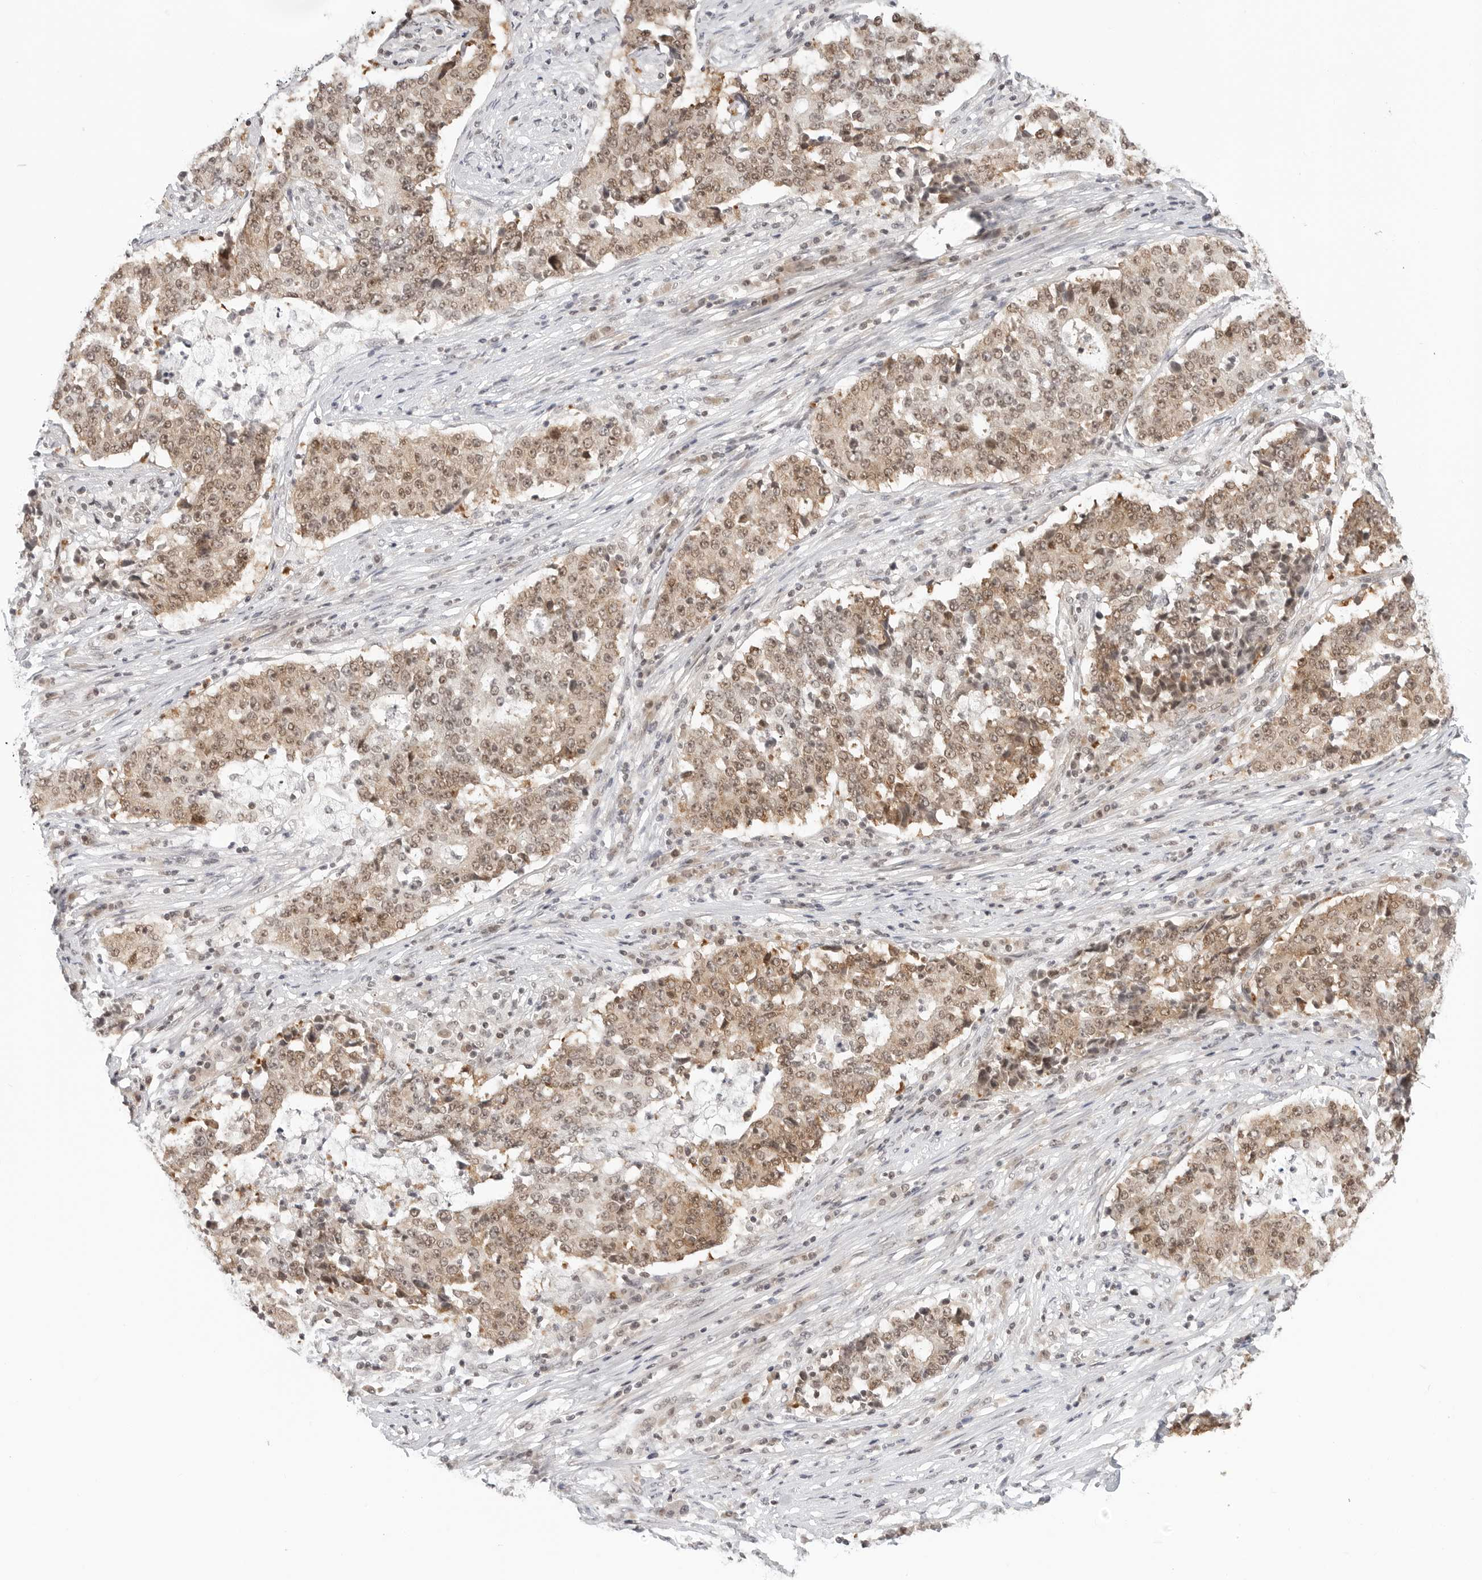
{"staining": {"intensity": "moderate", "quantity": ">75%", "location": "cytoplasmic/membranous,nuclear"}, "tissue": "stomach cancer", "cell_type": "Tumor cells", "image_type": "cancer", "snomed": [{"axis": "morphology", "description": "Adenocarcinoma, NOS"}, {"axis": "topography", "description": "Stomach"}], "caption": "A high-resolution histopathology image shows immunohistochemistry (IHC) staining of stomach adenocarcinoma, which shows moderate cytoplasmic/membranous and nuclear expression in approximately >75% of tumor cells.", "gene": "METAP1", "patient": {"sex": "male", "age": 59}}